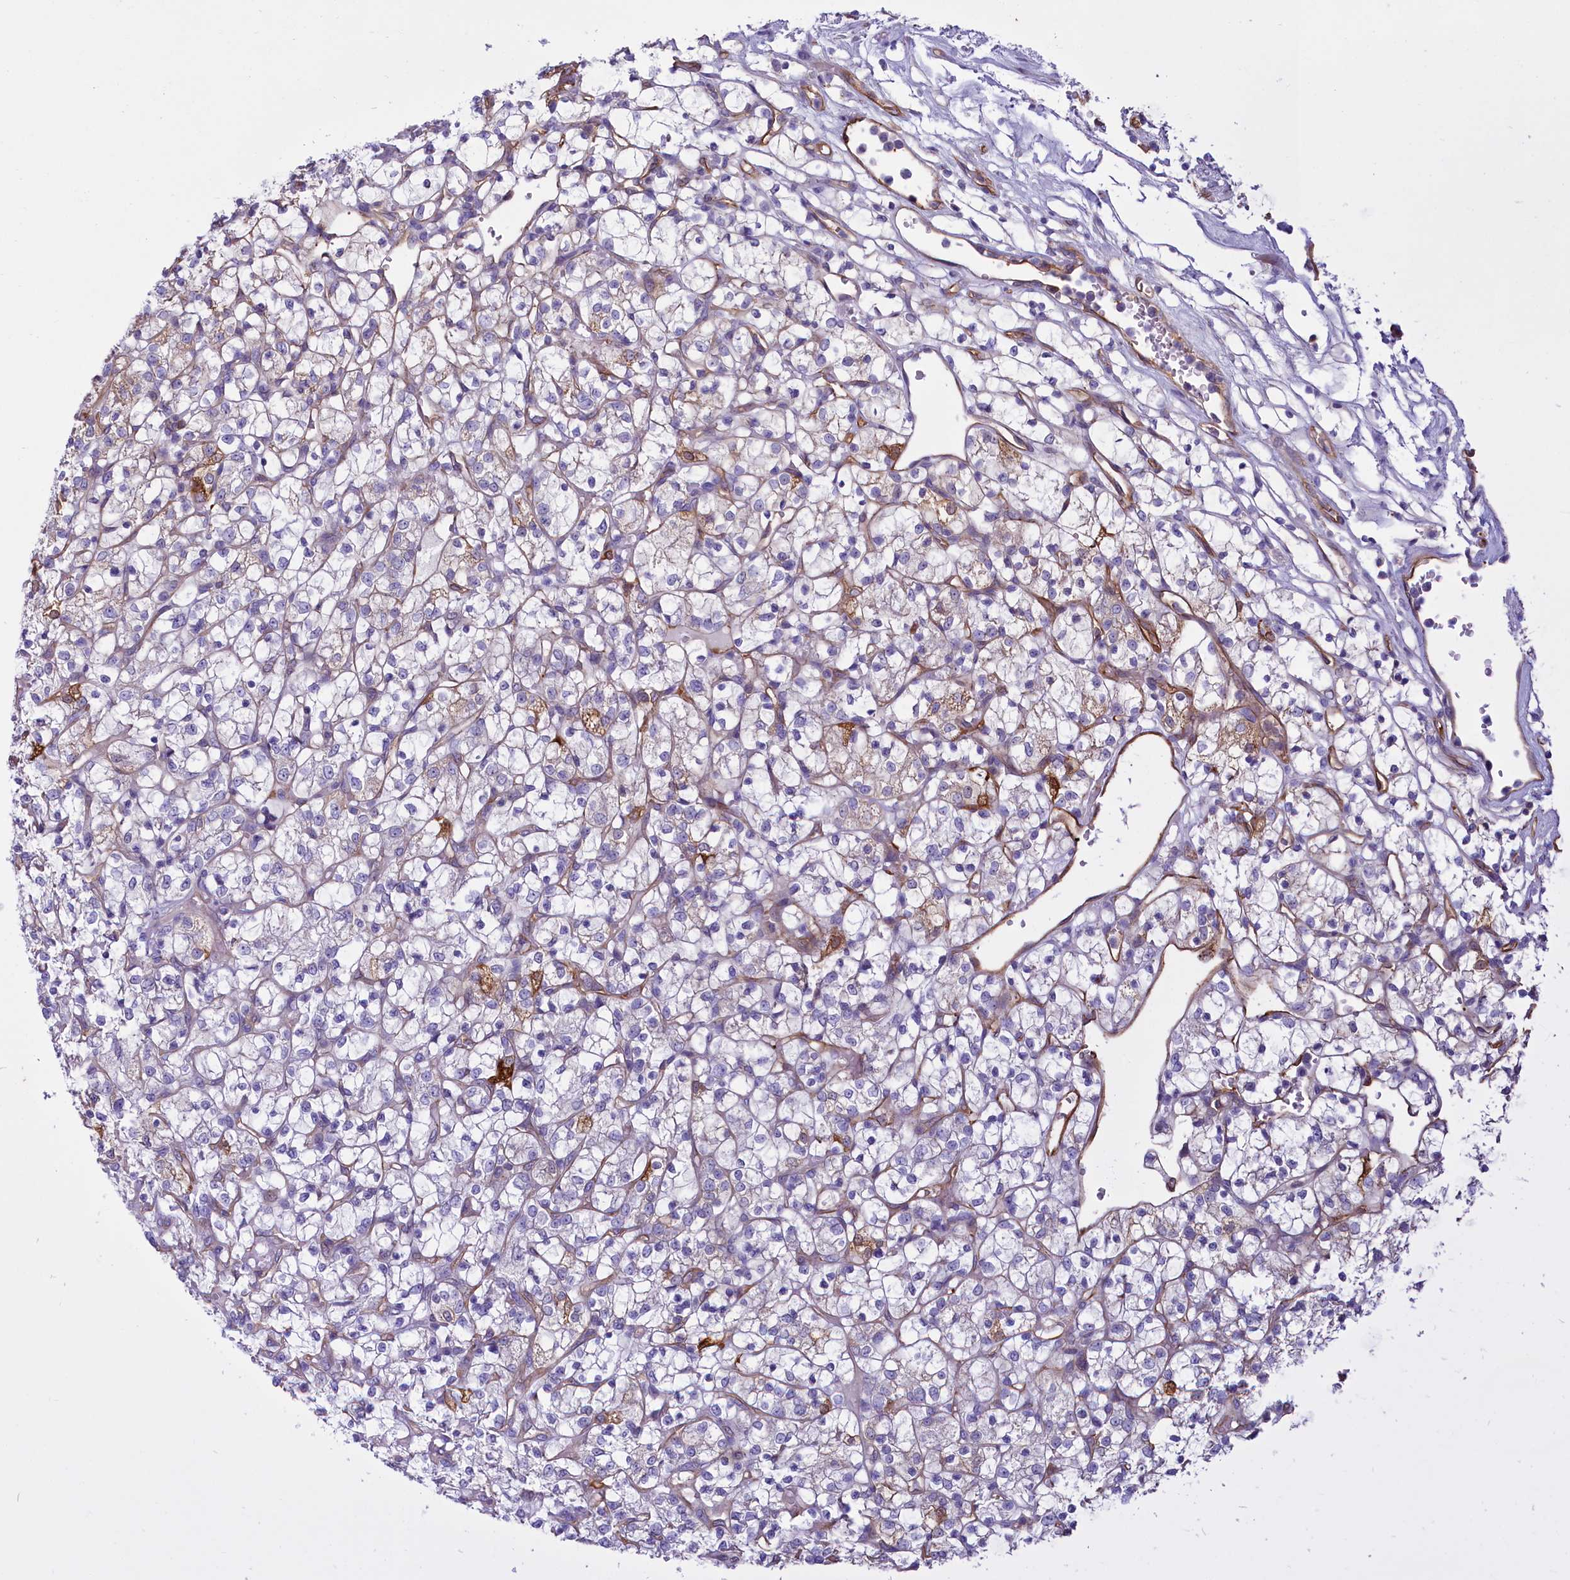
{"staining": {"intensity": "moderate", "quantity": "<25%", "location": "cytoplasmic/membranous"}, "tissue": "renal cancer", "cell_type": "Tumor cells", "image_type": "cancer", "snomed": [{"axis": "morphology", "description": "Adenocarcinoma, NOS"}, {"axis": "topography", "description": "Kidney"}], "caption": "Immunohistochemistry photomicrograph of neoplastic tissue: adenocarcinoma (renal) stained using immunohistochemistry (IHC) demonstrates low levels of moderate protein expression localized specifically in the cytoplasmic/membranous of tumor cells, appearing as a cytoplasmic/membranous brown color.", "gene": "LMOD3", "patient": {"sex": "female", "age": 69}}